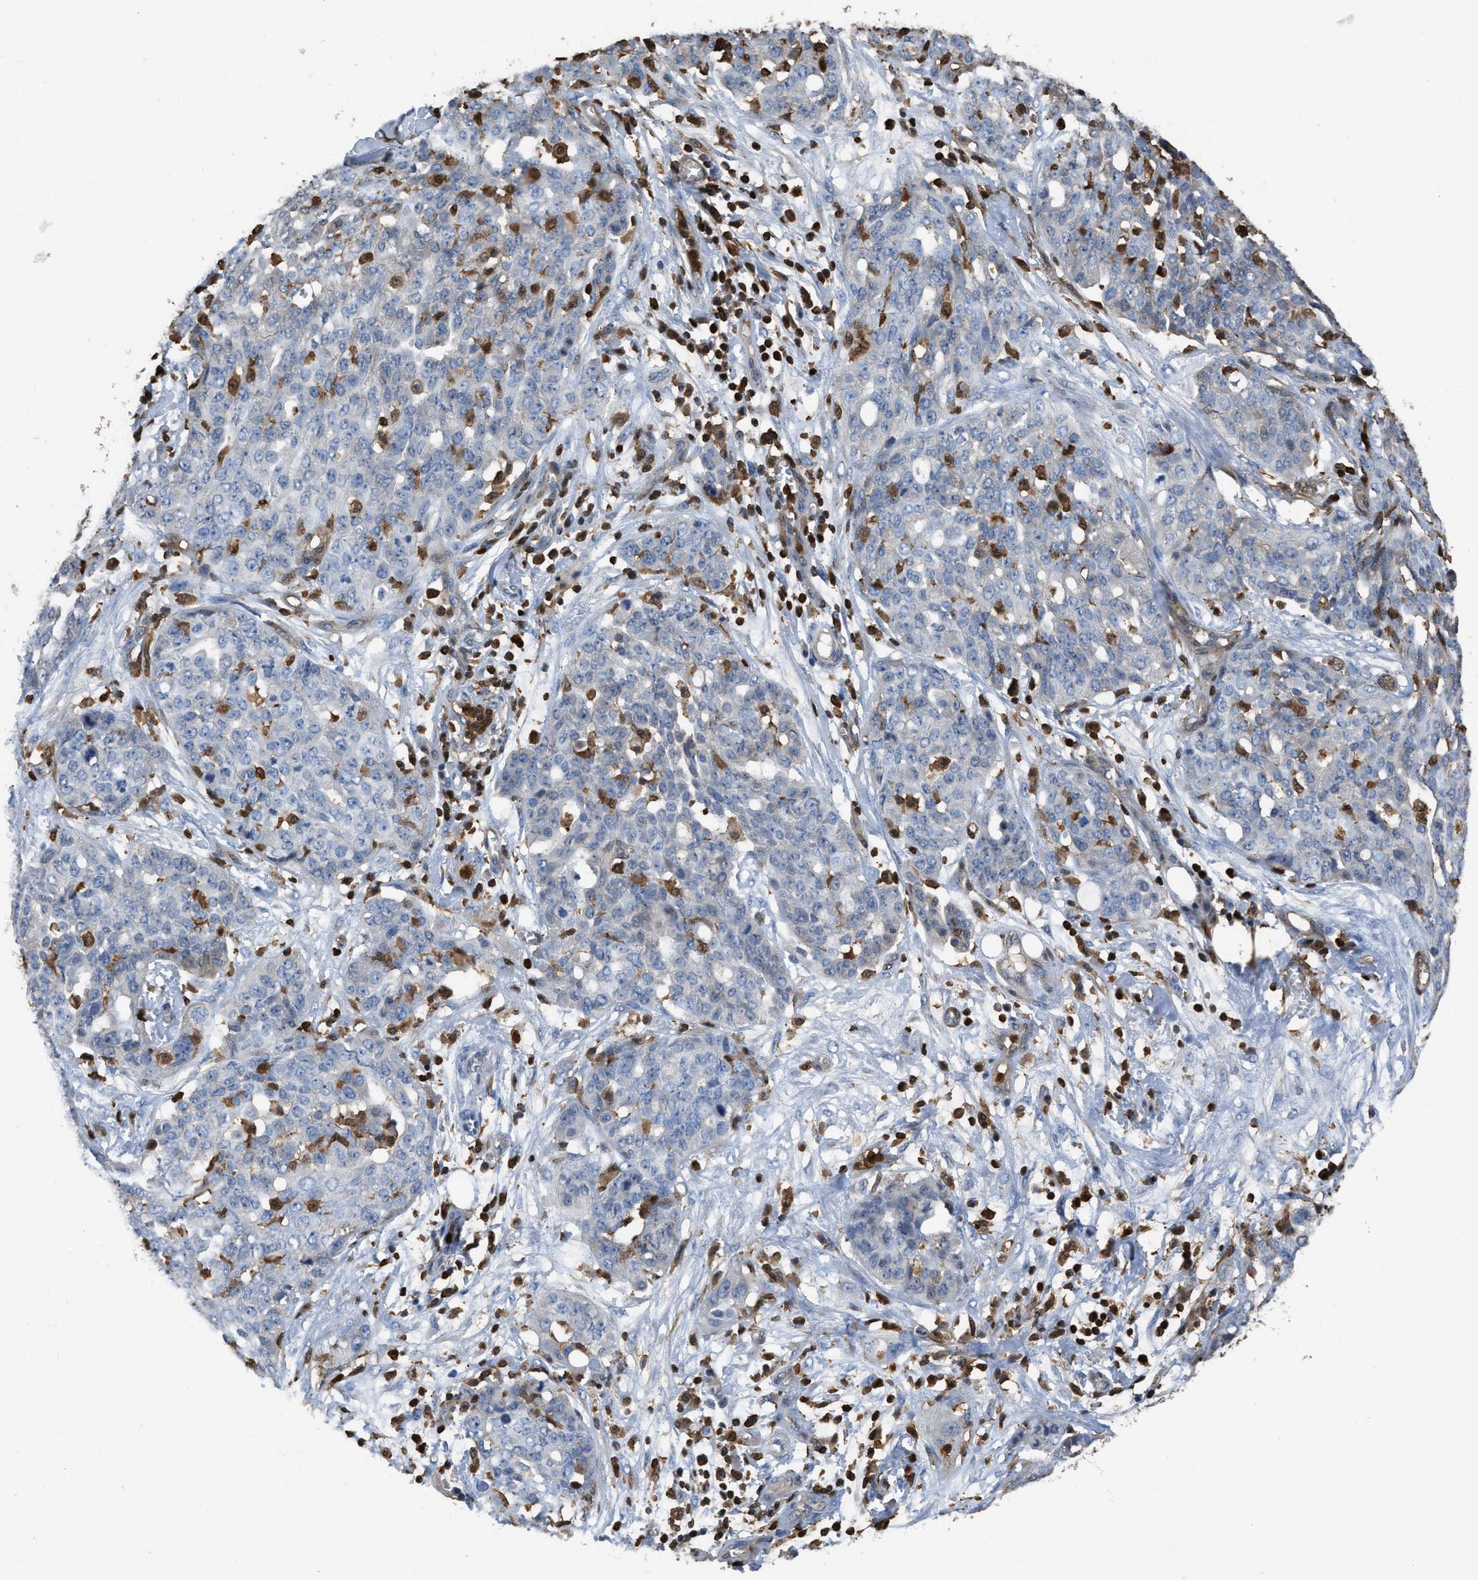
{"staining": {"intensity": "negative", "quantity": "none", "location": "none"}, "tissue": "ovarian cancer", "cell_type": "Tumor cells", "image_type": "cancer", "snomed": [{"axis": "morphology", "description": "Cystadenocarcinoma, serous, NOS"}, {"axis": "topography", "description": "Soft tissue"}, {"axis": "topography", "description": "Ovary"}], "caption": "Tumor cells are negative for brown protein staining in ovarian cancer.", "gene": "ARHGDIB", "patient": {"sex": "female", "age": 57}}